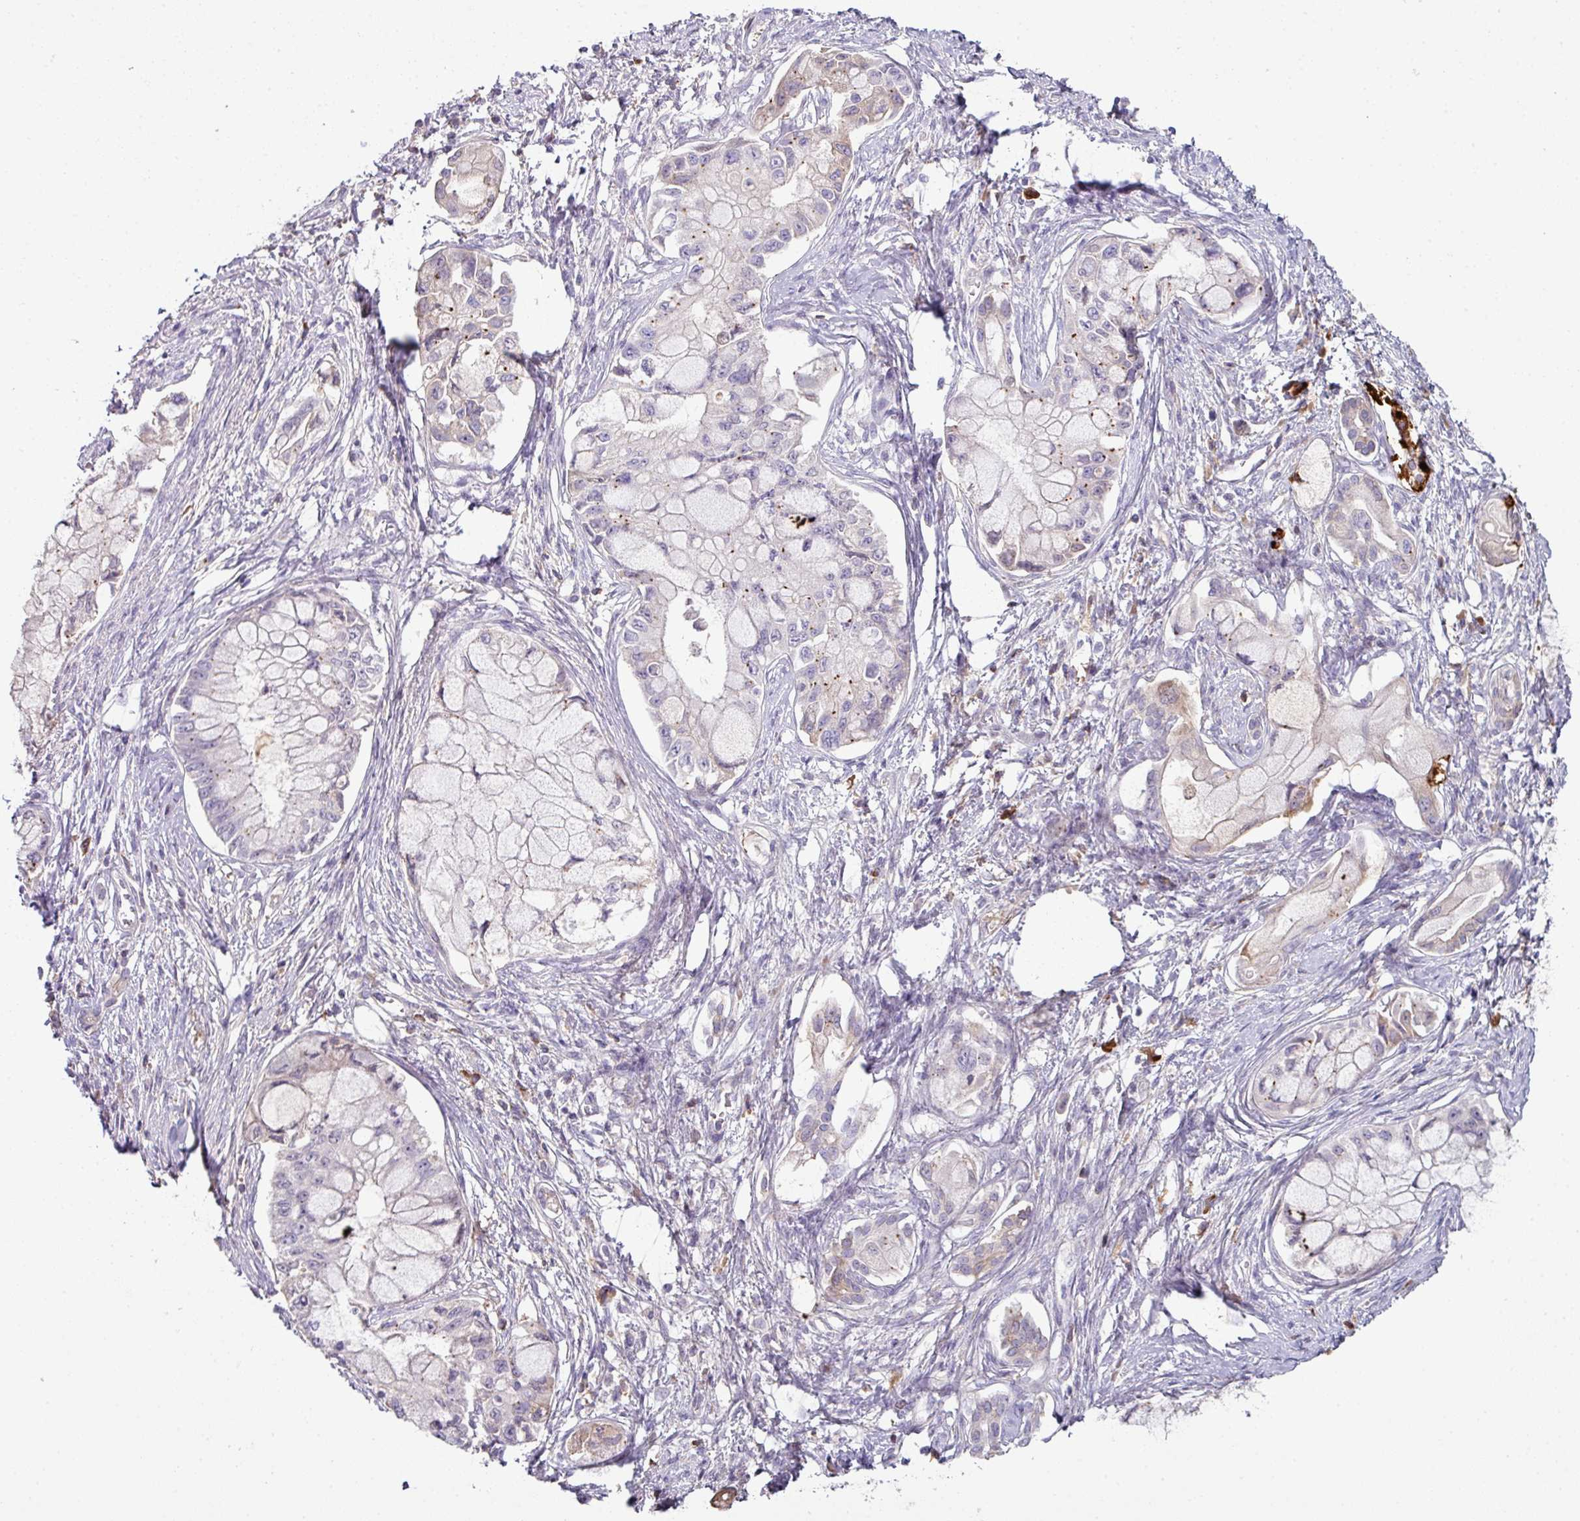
{"staining": {"intensity": "negative", "quantity": "none", "location": "none"}, "tissue": "pancreatic cancer", "cell_type": "Tumor cells", "image_type": "cancer", "snomed": [{"axis": "morphology", "description": "Adenocarcinoma, NOS"}, {"axis": "topography", "description": "Pancreas"}], "caption": "Human pancreatic cancer (adenocarcinoma) stained for a protein using immunohistochemistry reveals no staining in tumor cells.", "gene": "SLAMF6", "patient": {"sex": "male", "age": 48}}